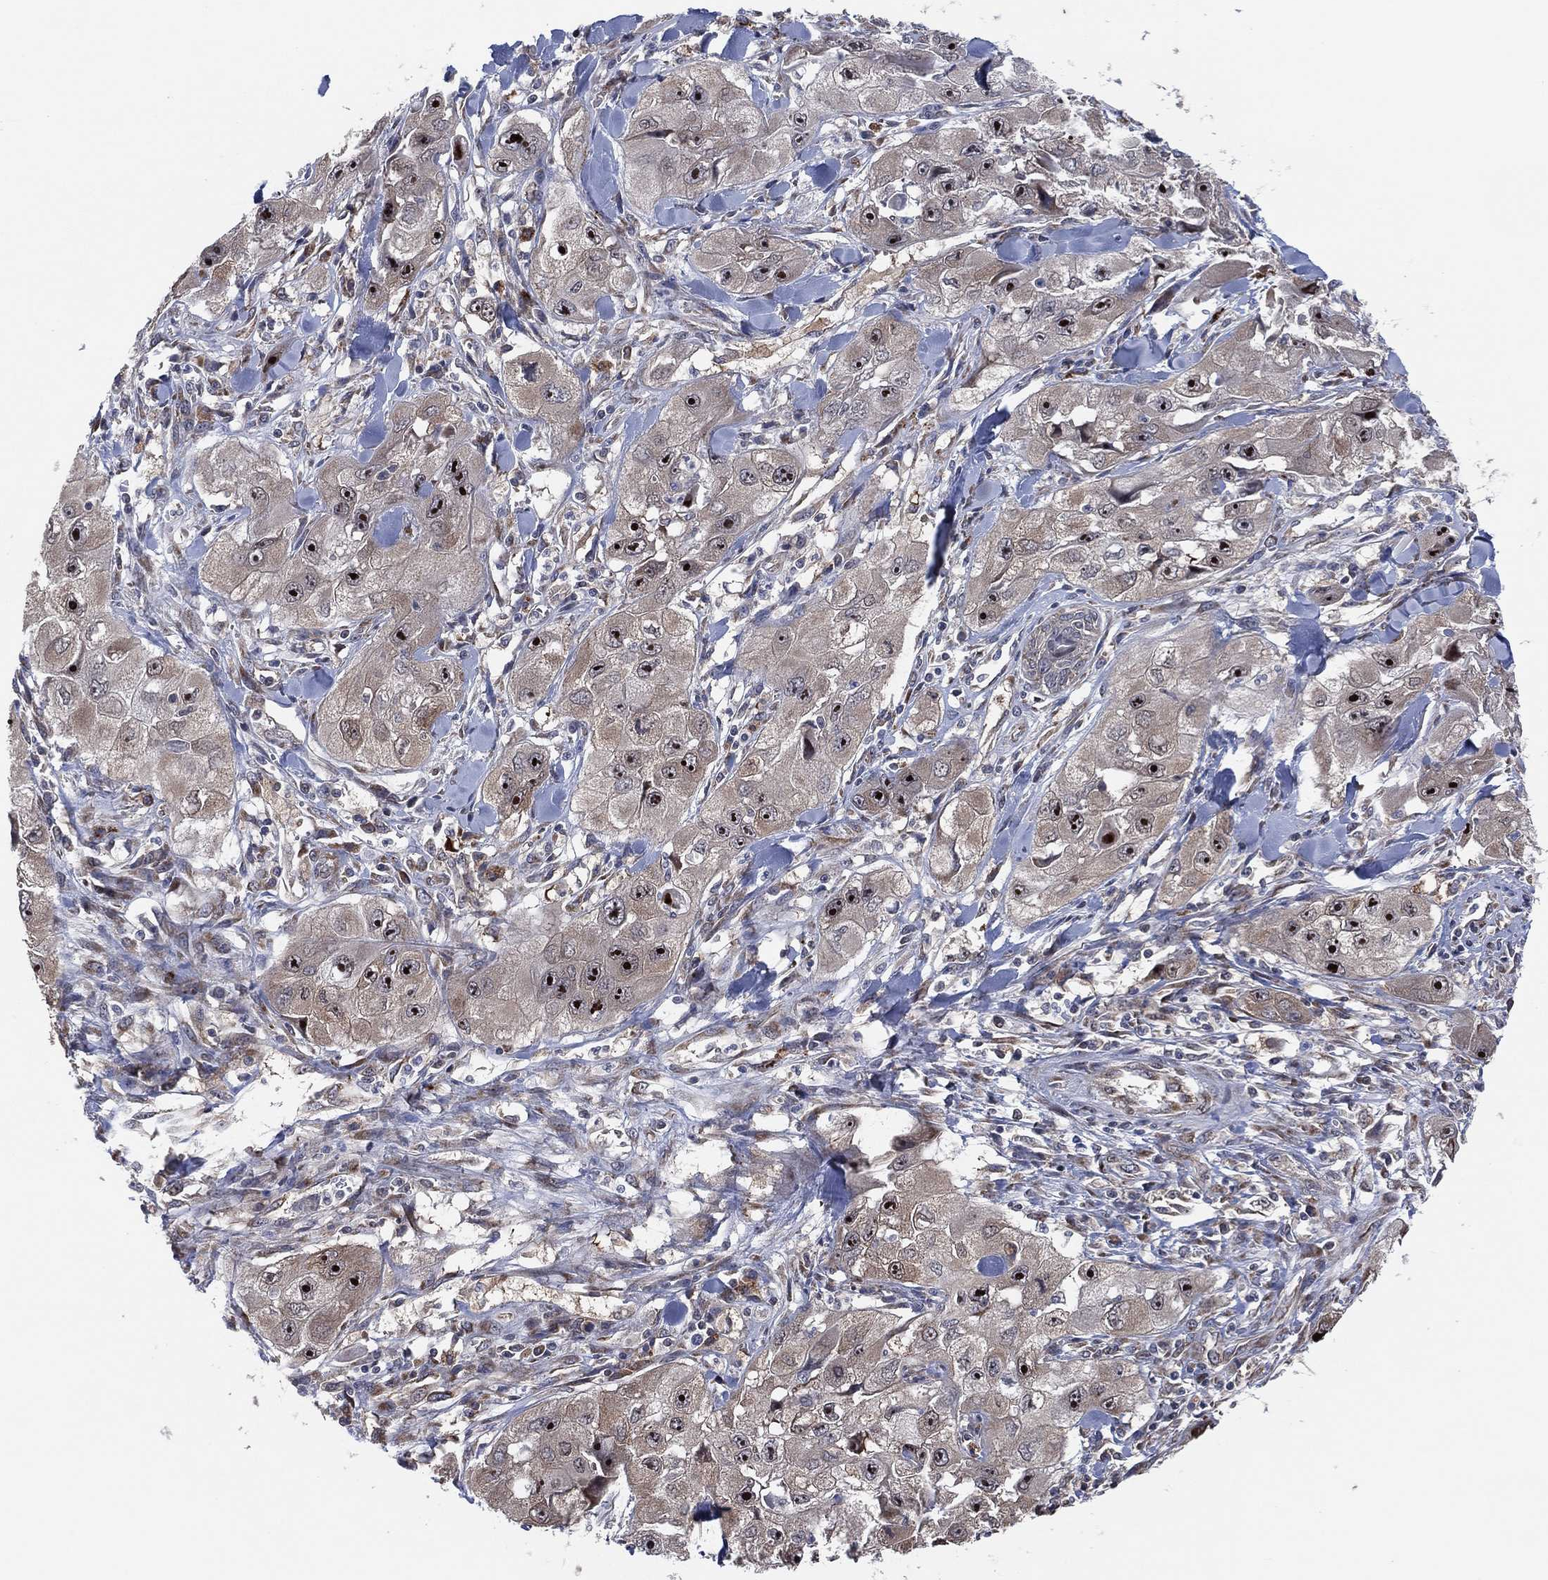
{"staining": {"intensity": "moderate", "quantity": "<25%", "location": "nuclear"}, "tissue": "skin cancer", "cell_type": "Tumor cells", "image_type": "cancer", "snomed": [{"axis": "morphology", "description": "Squamous cell carcinoma, NOS"}, {"axis": "topography", "description": "Skin"}, {"axis": "topography", "description": "Subcutis"}], "caption": "This histopathology image shows IHC staining of squamous cell carcinoma (skin), with low moderate nuclear positivity in approximately <25% of tumor cells.", "gene": "FAM104A", "patient": {"sex": "male", "age": 73}}